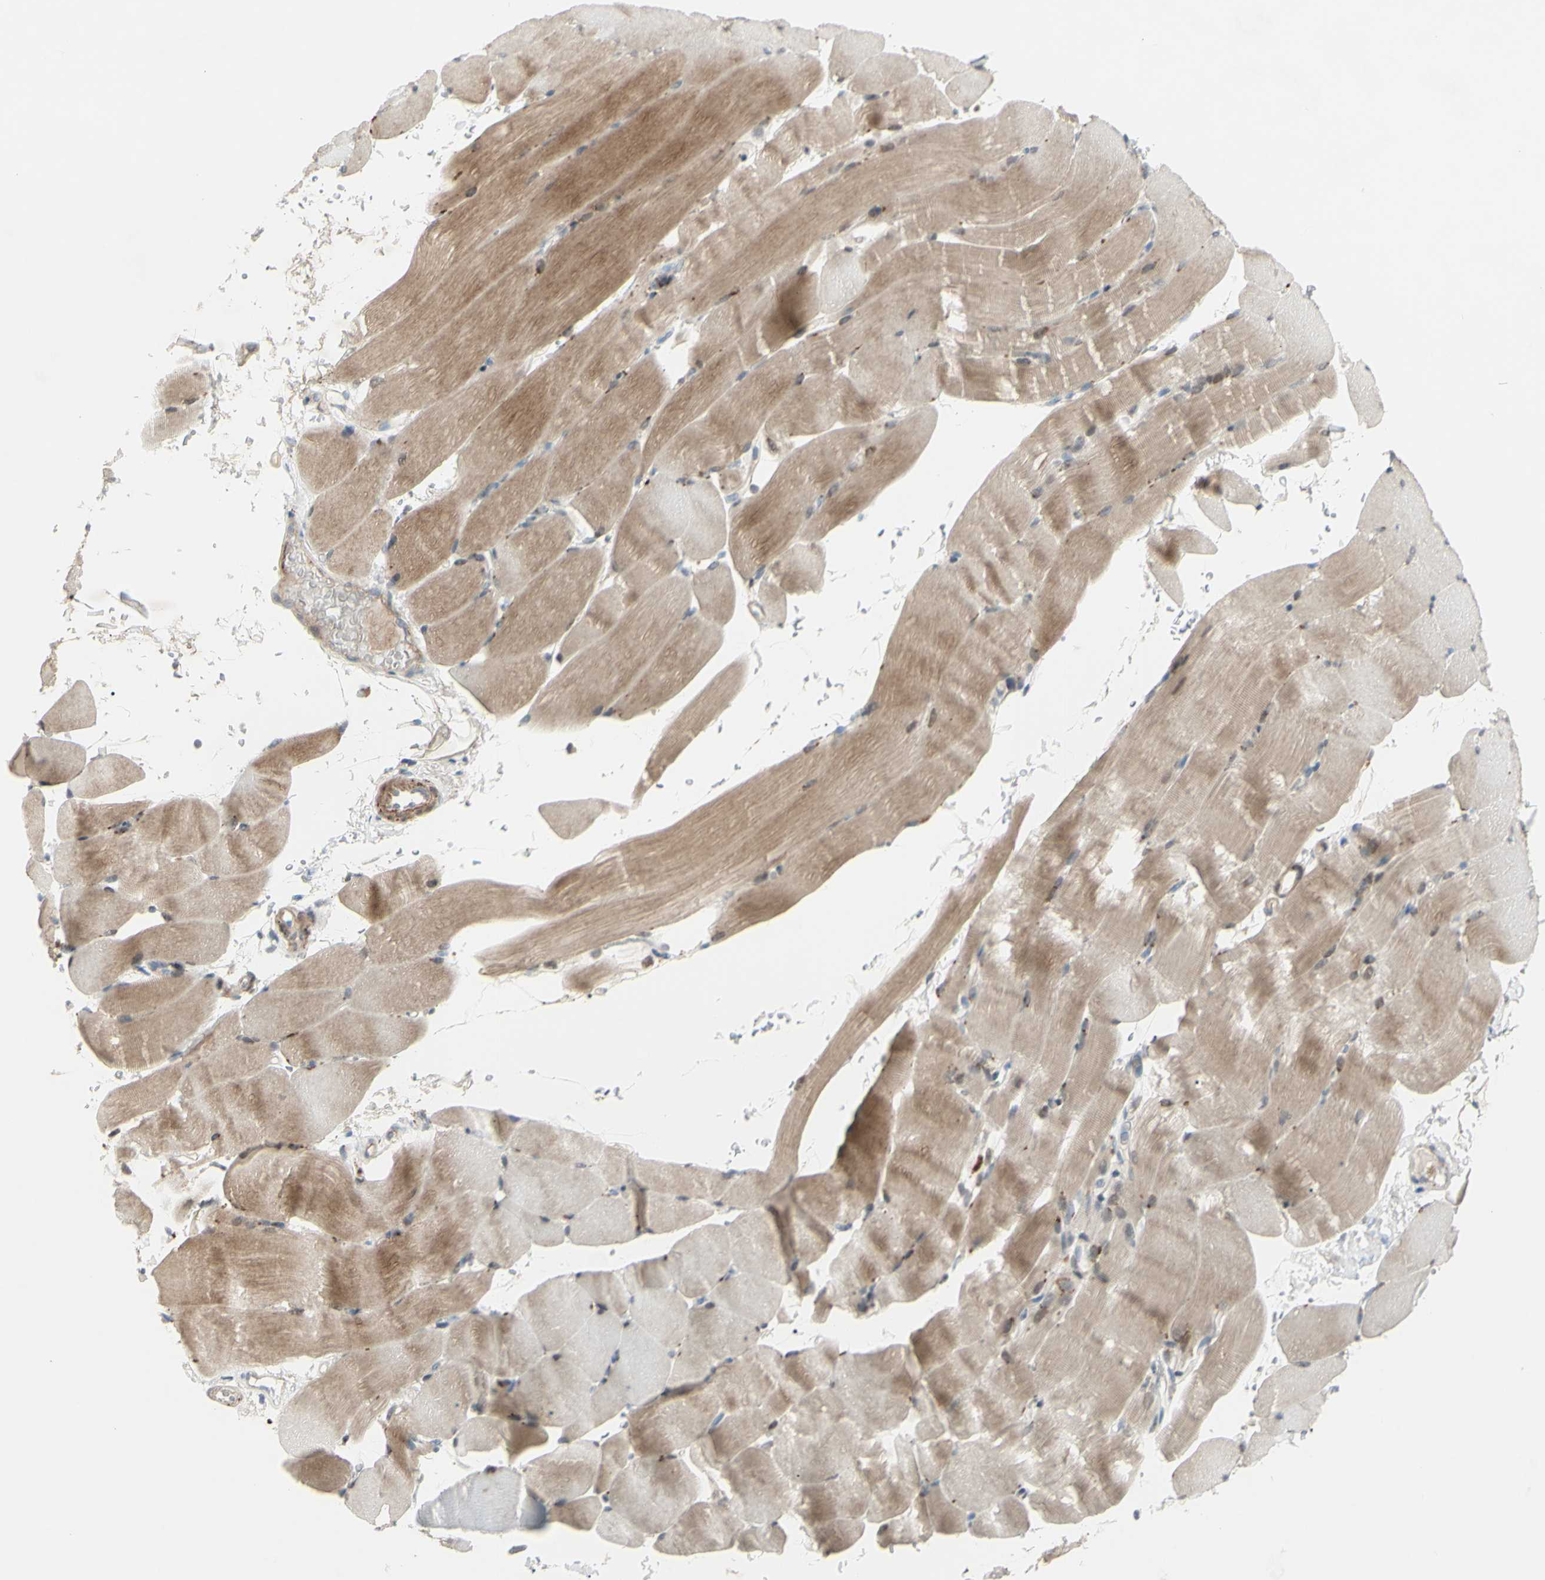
{"staining": {"intensity": "moderate", "quantity": ">75%", "location": "cytoplasmic/membranous"}, "tissue": "skeletal muscle", "cell_type": "Myocytes", "image_type": "normal", "snomed": [{"axis": "morphology", "description": "Normal tissue, NOS"}, {"axis": "topography", "description": "Skeletal muscle"}, {"axis": "topography", "description": "Parathyroid gland"}], "caption": "Myocytes show medium levels of moderate cytoplasmic/membranous staining in approximately >75% of cells in benign human skeletal muscle.", "gene": "FGFR2", "patient": {"sex": "female", "age": 37}}